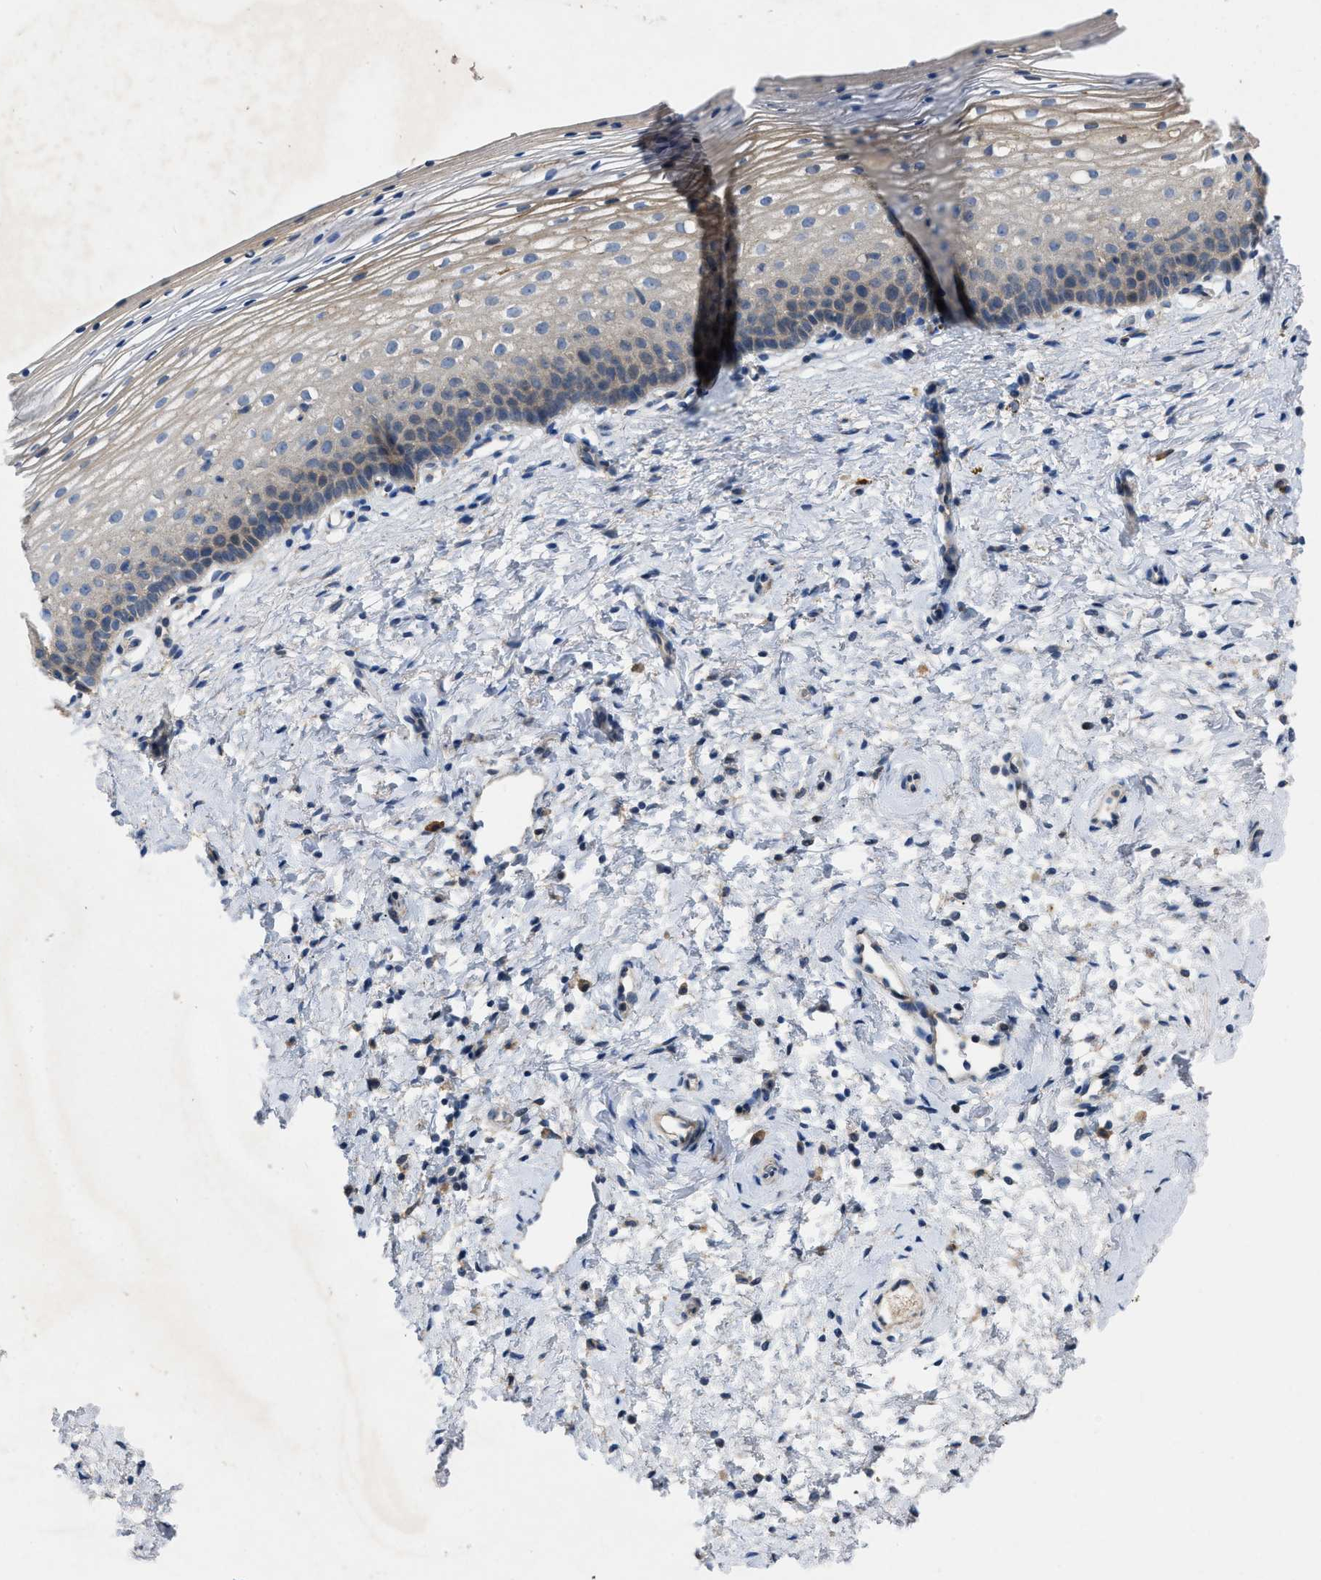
{"staining": {"intensity": "weak", "quantity": ">75%", "location": "cytoplasmic/membranous"}, "tissue": "cervix", "cell_type": "Glandular cells", "image_type": "normal", "snomed": [{"axis": "morphology", "description": "Normal tissue, NOS"}, {"axis": "topography", "description": "Cervix"}], "caption": "The image exhibits immunohistochemical staining of unremarkable cervix. There is weak cytoplasmic/membranous expression is present in approximately >75% of glandular cells. The protein of interest is shown in brown color, while the nuclei are stained blue.", "gene": "TMEM131", "patient": {"sex": "female", "age": 72}}